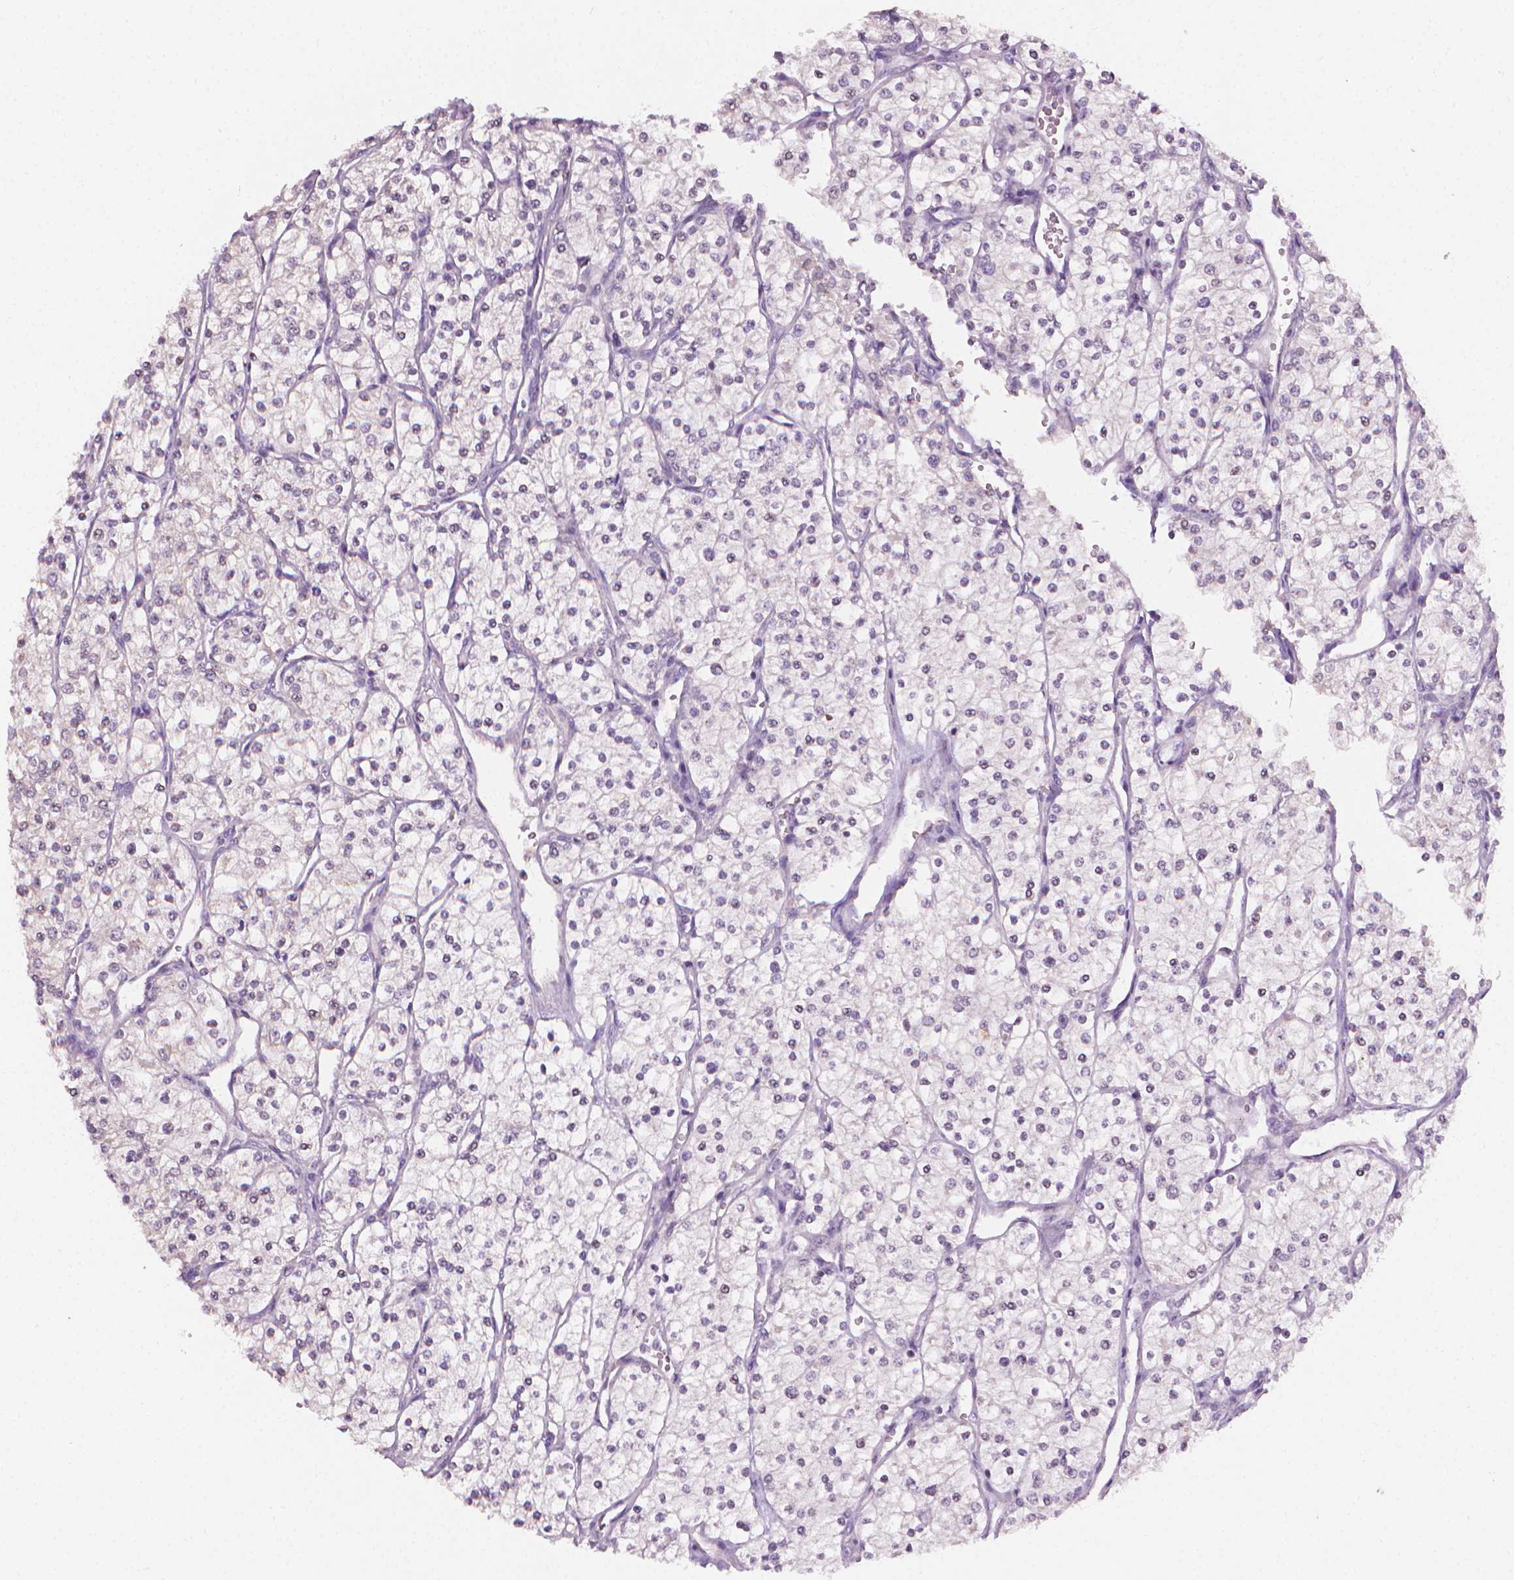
{"staining": {"intensity": "negative", "quantity": "none", "location": "none"}, "tissue": "renal cancer", "cell_type": "Tumor cells", "image_type": "cancer", "snomed": [{"axis": "morphology", "description": "Adenocarcinoma, NOS"}, {"axis": "topography", "description": "Kidney"}], "caption": "Tumor cells show no significant staining in adenocarcinoma (renal). Brightfield microscopy of immunohistochemistry stained with DAB (3,3'-diaminobenzidine) (brown) and hematoxylin (blue), captured at high magnification.", "gene": "NCAN", "patient": {"sex": "male", "age": 80}}